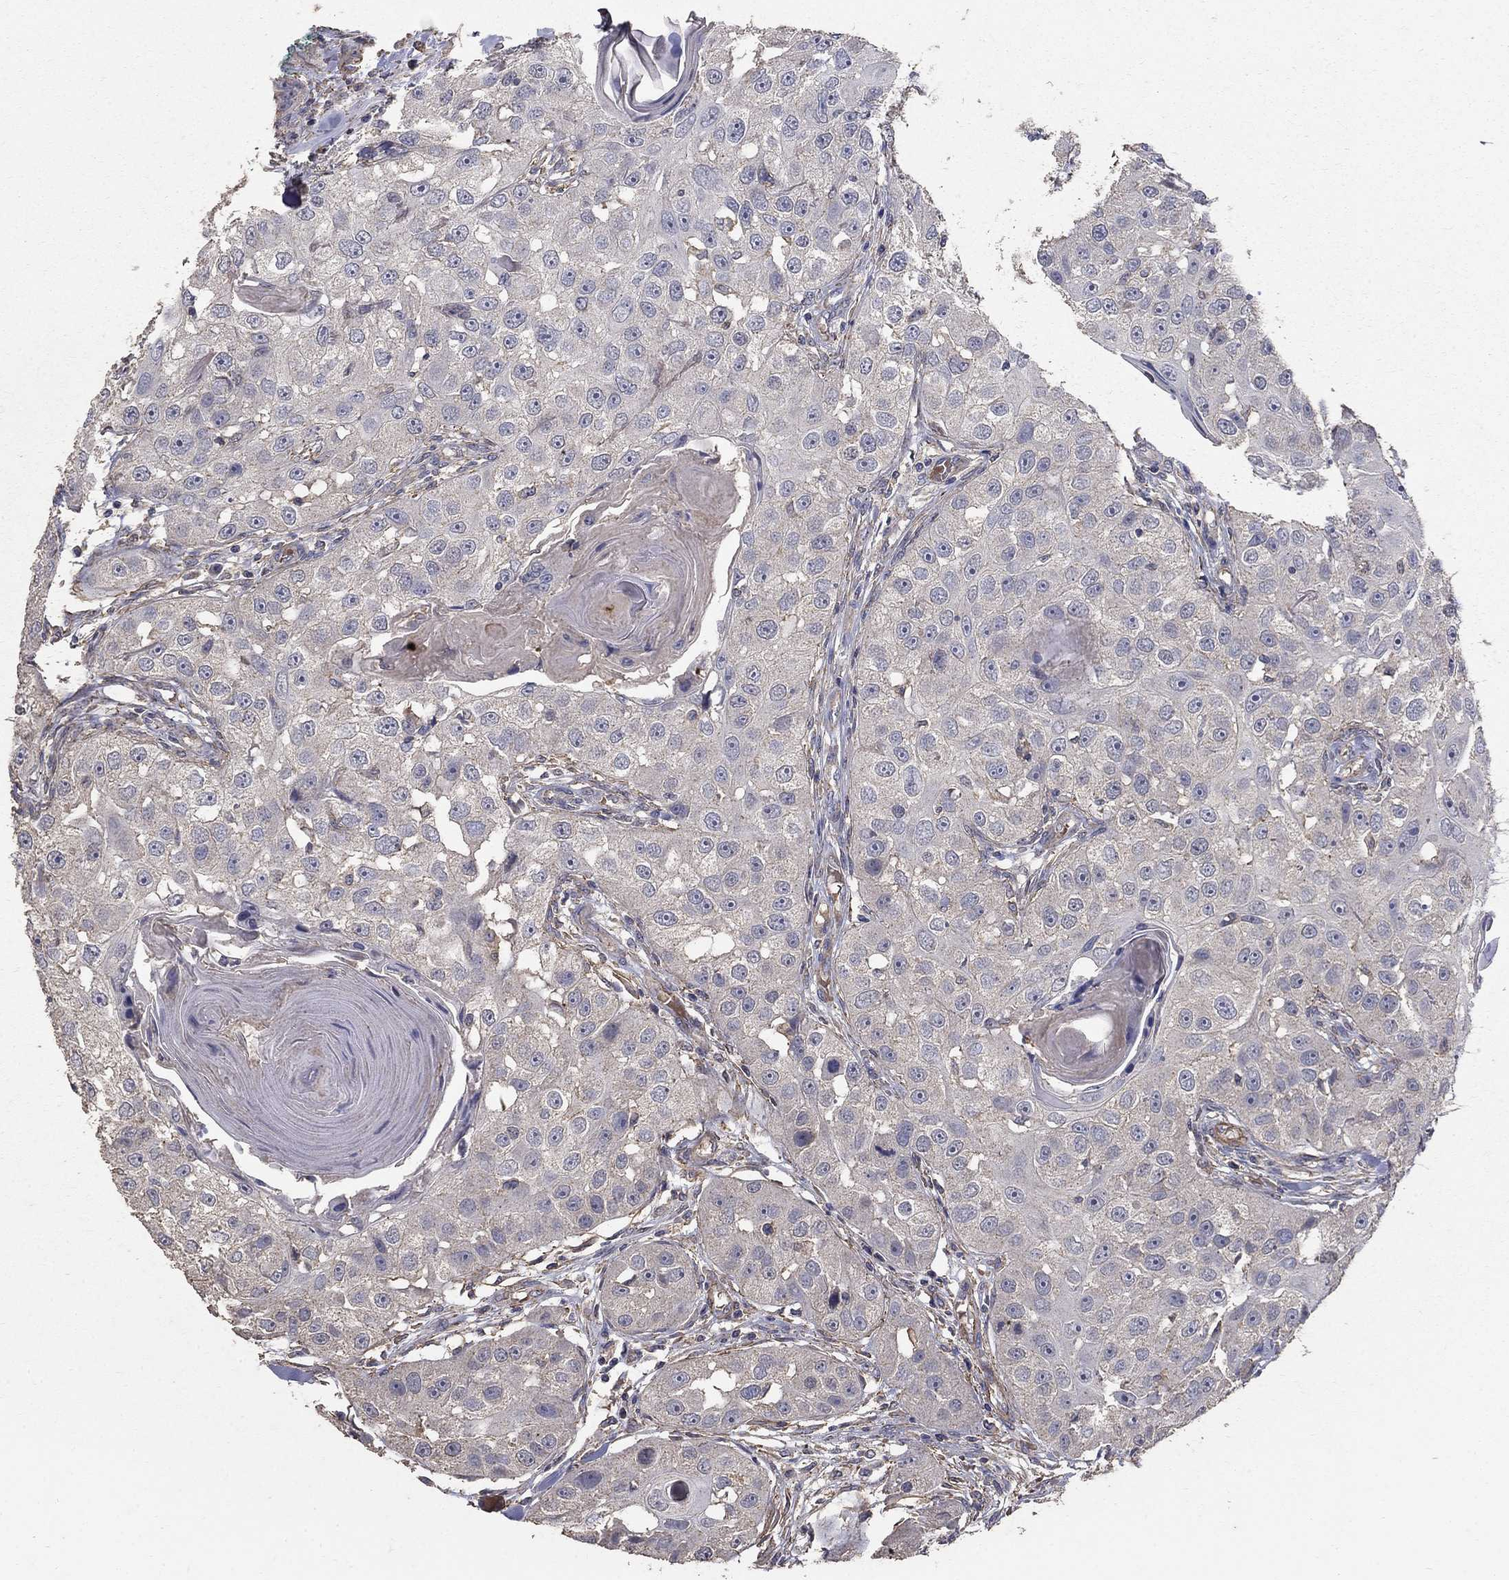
{"staining": {"intensity": "negative", "quantity": "none", "location": "none"}, "tissue": "head and neck cancer", "cell_type": "Tumor cells", "image_type": "cancer", "snomed": [{"axis": "morphology", "description": "Normal tissue, NOS"}, {"axis": "morphology", "description": "Squamous cell carcinoma, NOS"}, {"axis": "topography", "description": "Skeletal muscle"}, {"axis": "topography", "description": "Head-Neck"}], "caption": "The IHC photomicrograph has no significant positivity in tumor cells of head and neck cancer (squamous cell carcinoma) tissue.", "gene": "MPP2", "patient": {"sex": "male", "age": 51}}